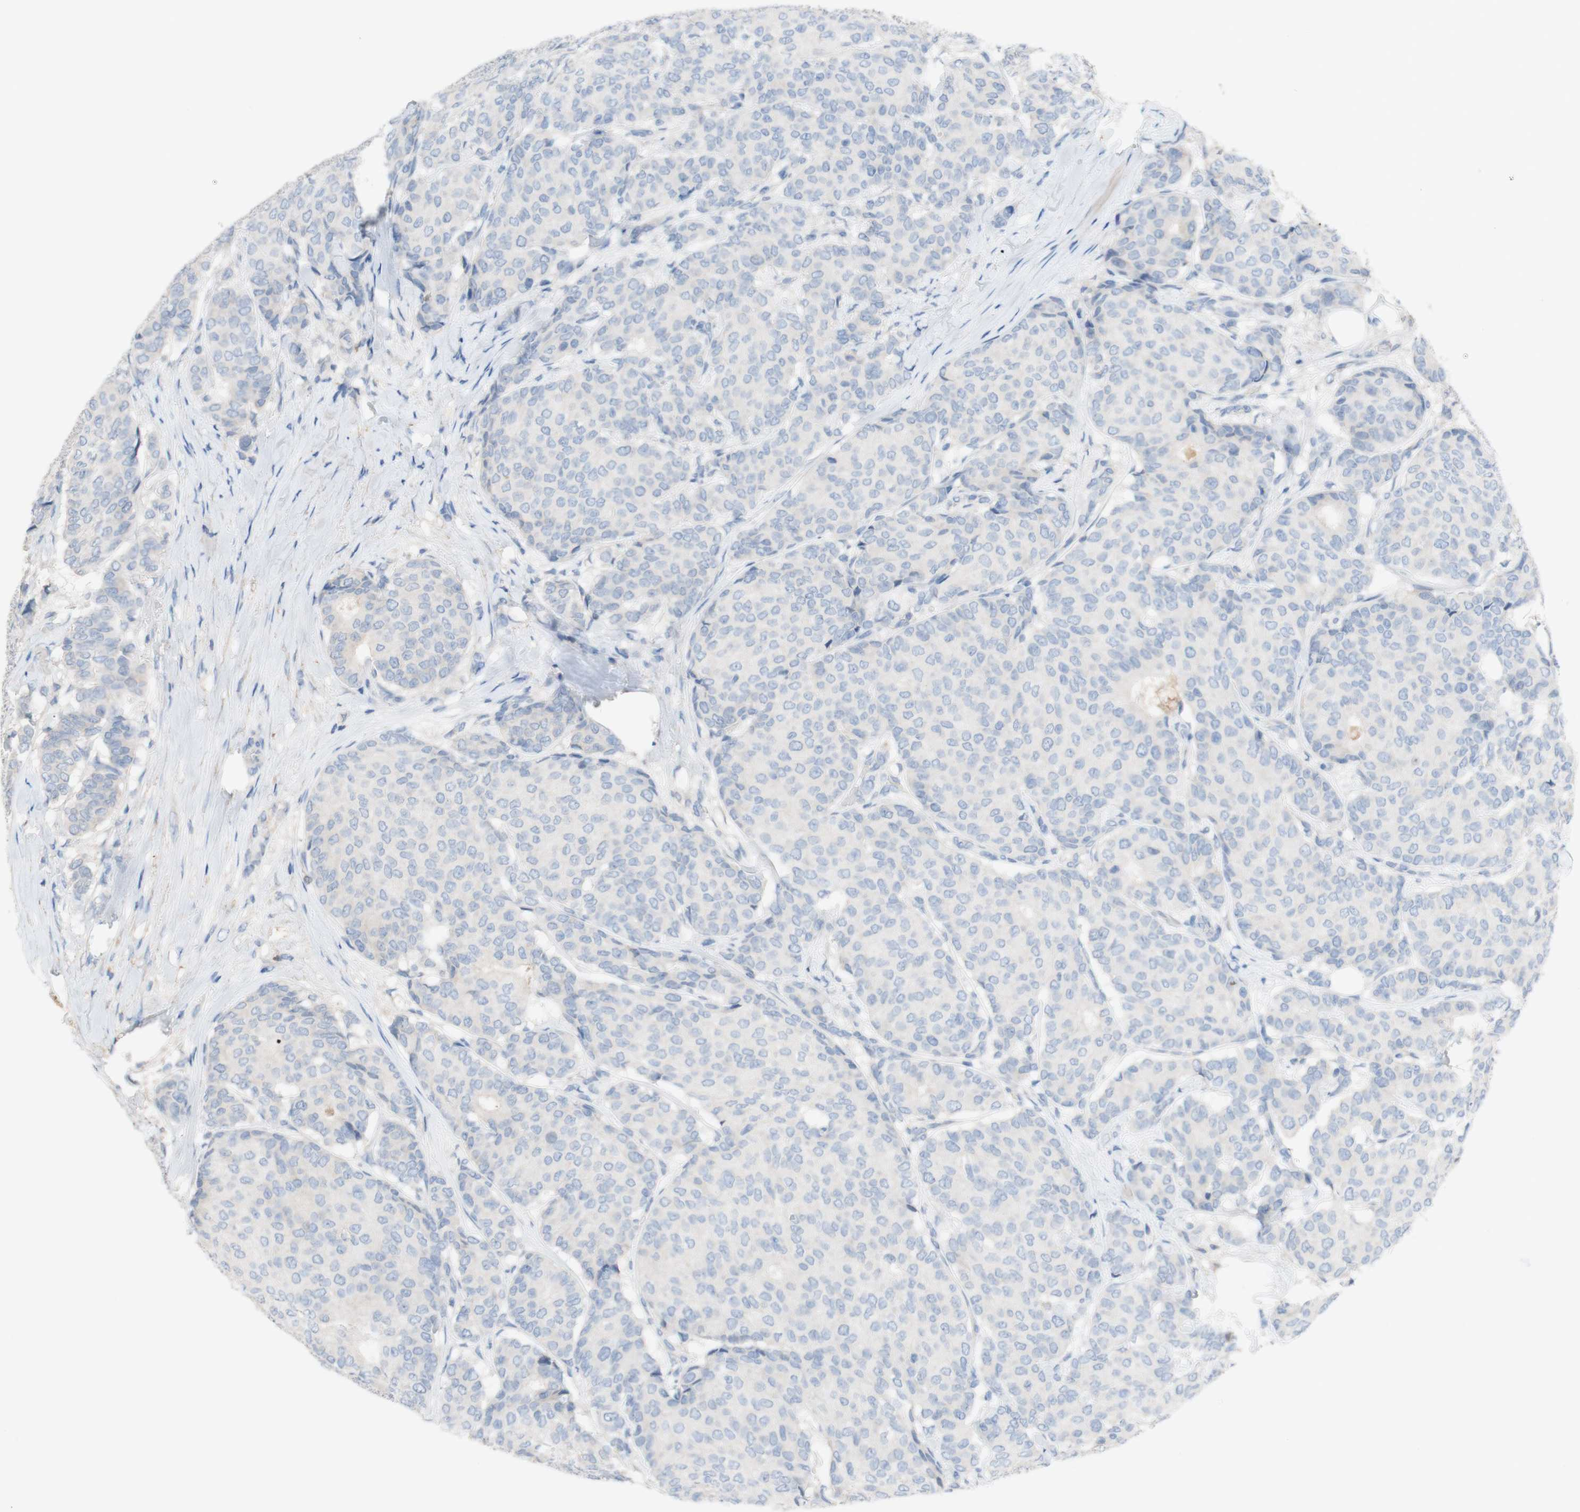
{"staining": {"intensity": "negative", "quantity": "none", "location": "none"}, "tissue": "breast cancer", "cell_type": "Tumor cells", "image_type": "cancer", "snomed": [{"axis": "morphology", "description": "Duct carcinoma"}, {"axis": "topography", "description": "Breast"}], "caption": "This is a histopathology image of IHC staining of breast intraductal carcinoma, which shows no positivity in tumor cells.", "gene": "PACSIN1", "patient": {"sex": "female", "age": 75}}